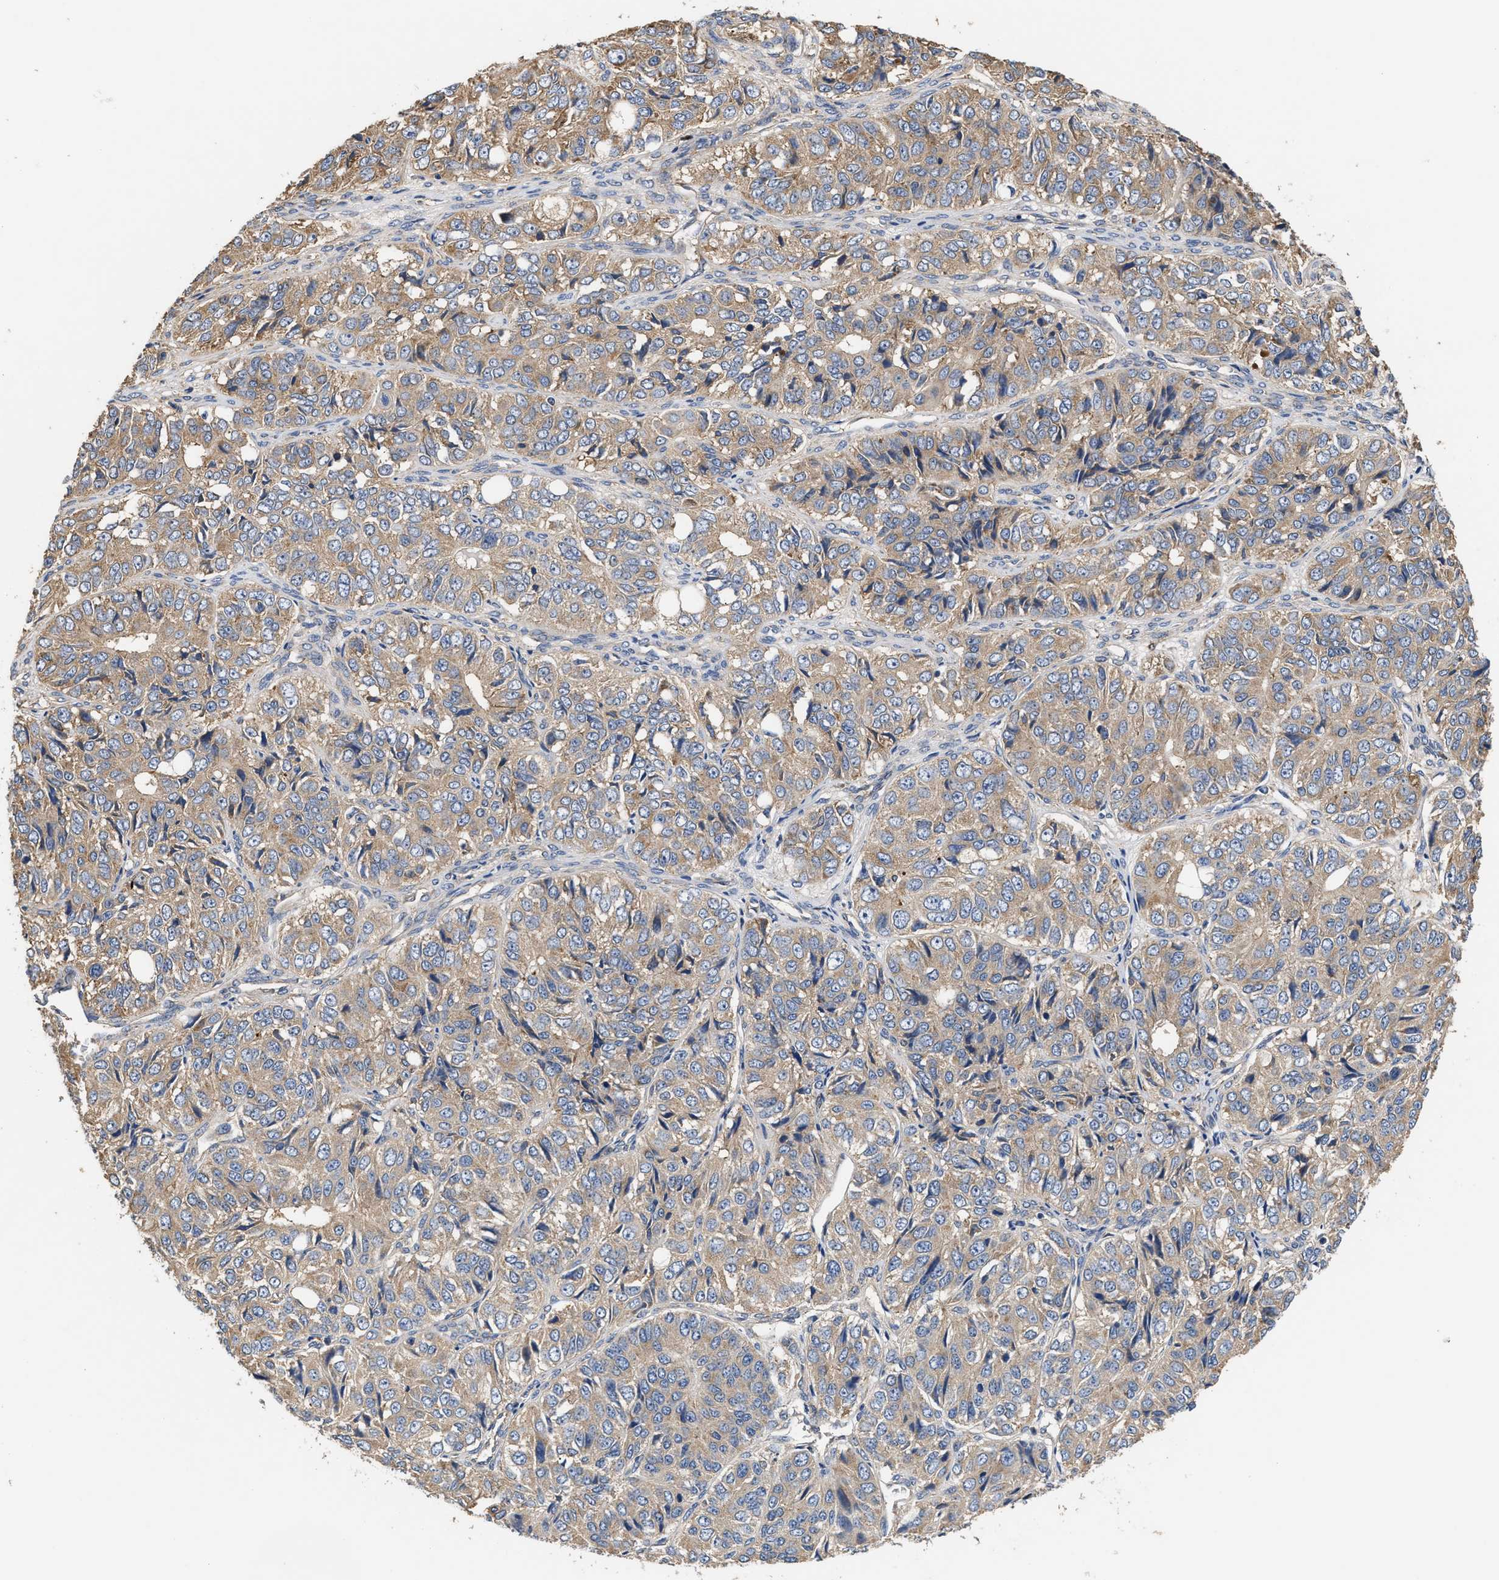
{"staining": {"intensity": "weak", "quantity": ">75%", "location": "cytoplasmic/membranous"}, "tissue": "ovarian cancer", "cell_type": "Tumor cells", "image_type": "cancer", "snomed": [{"axis": "morphology", "description": "Carcinoma, endometroid"}, {"axis": "topography", "description": "Ovary"}], "caption": "Endometroid carcinoma (ovarian) tissue demonstrates weak cytoplasmic/membranous positivity in approximately >75% of tumor cells, visualized by immunohistochemistry. (DAB IHC, brown staining for protein, blue staining for nuclei).", "gene": "KLB", "patient": {"sex": "female", "age": 51}}